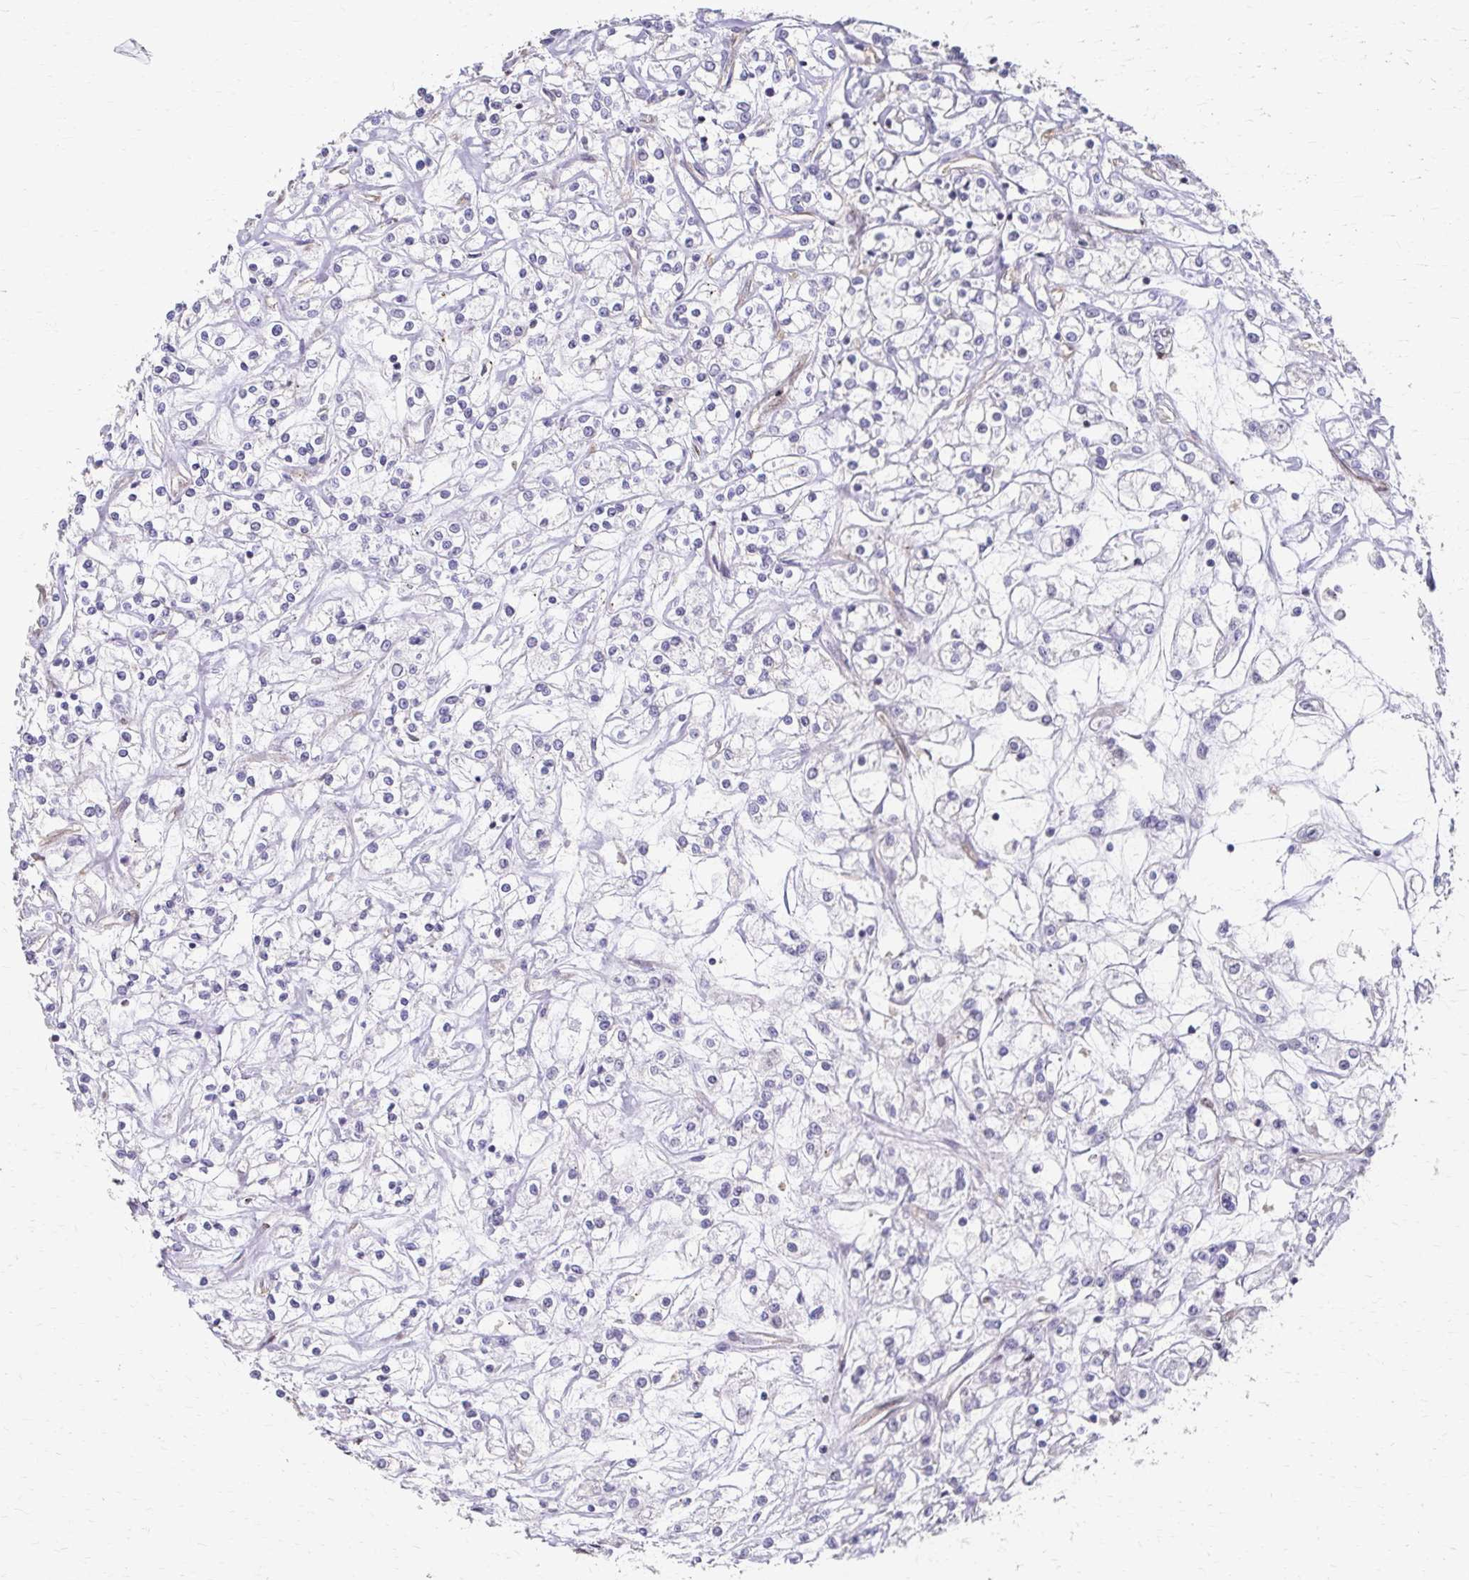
{"staining": {"intensity": "negative", "quantity": "none", "location": "none"}, "tissue": "renal cancer", "cell_type": "Tumor cells", "image_type": "cancer", "snomed": [{"axis": "morphology", "description": "Adenocarcinoma, NOS"}, {"axis": "topography", "description": "Kidney"}], "caption": "Immunohistochemistry (IHC) micrograph of neoplastic tissue: renal cancer (adenocarcinoma) stained with DAB (3,3'-diaminobenzidine) shows no significant protein positivity in tumor cells.", "gene": "SKA2", "patient": {"sex": "female", "age": 59}}